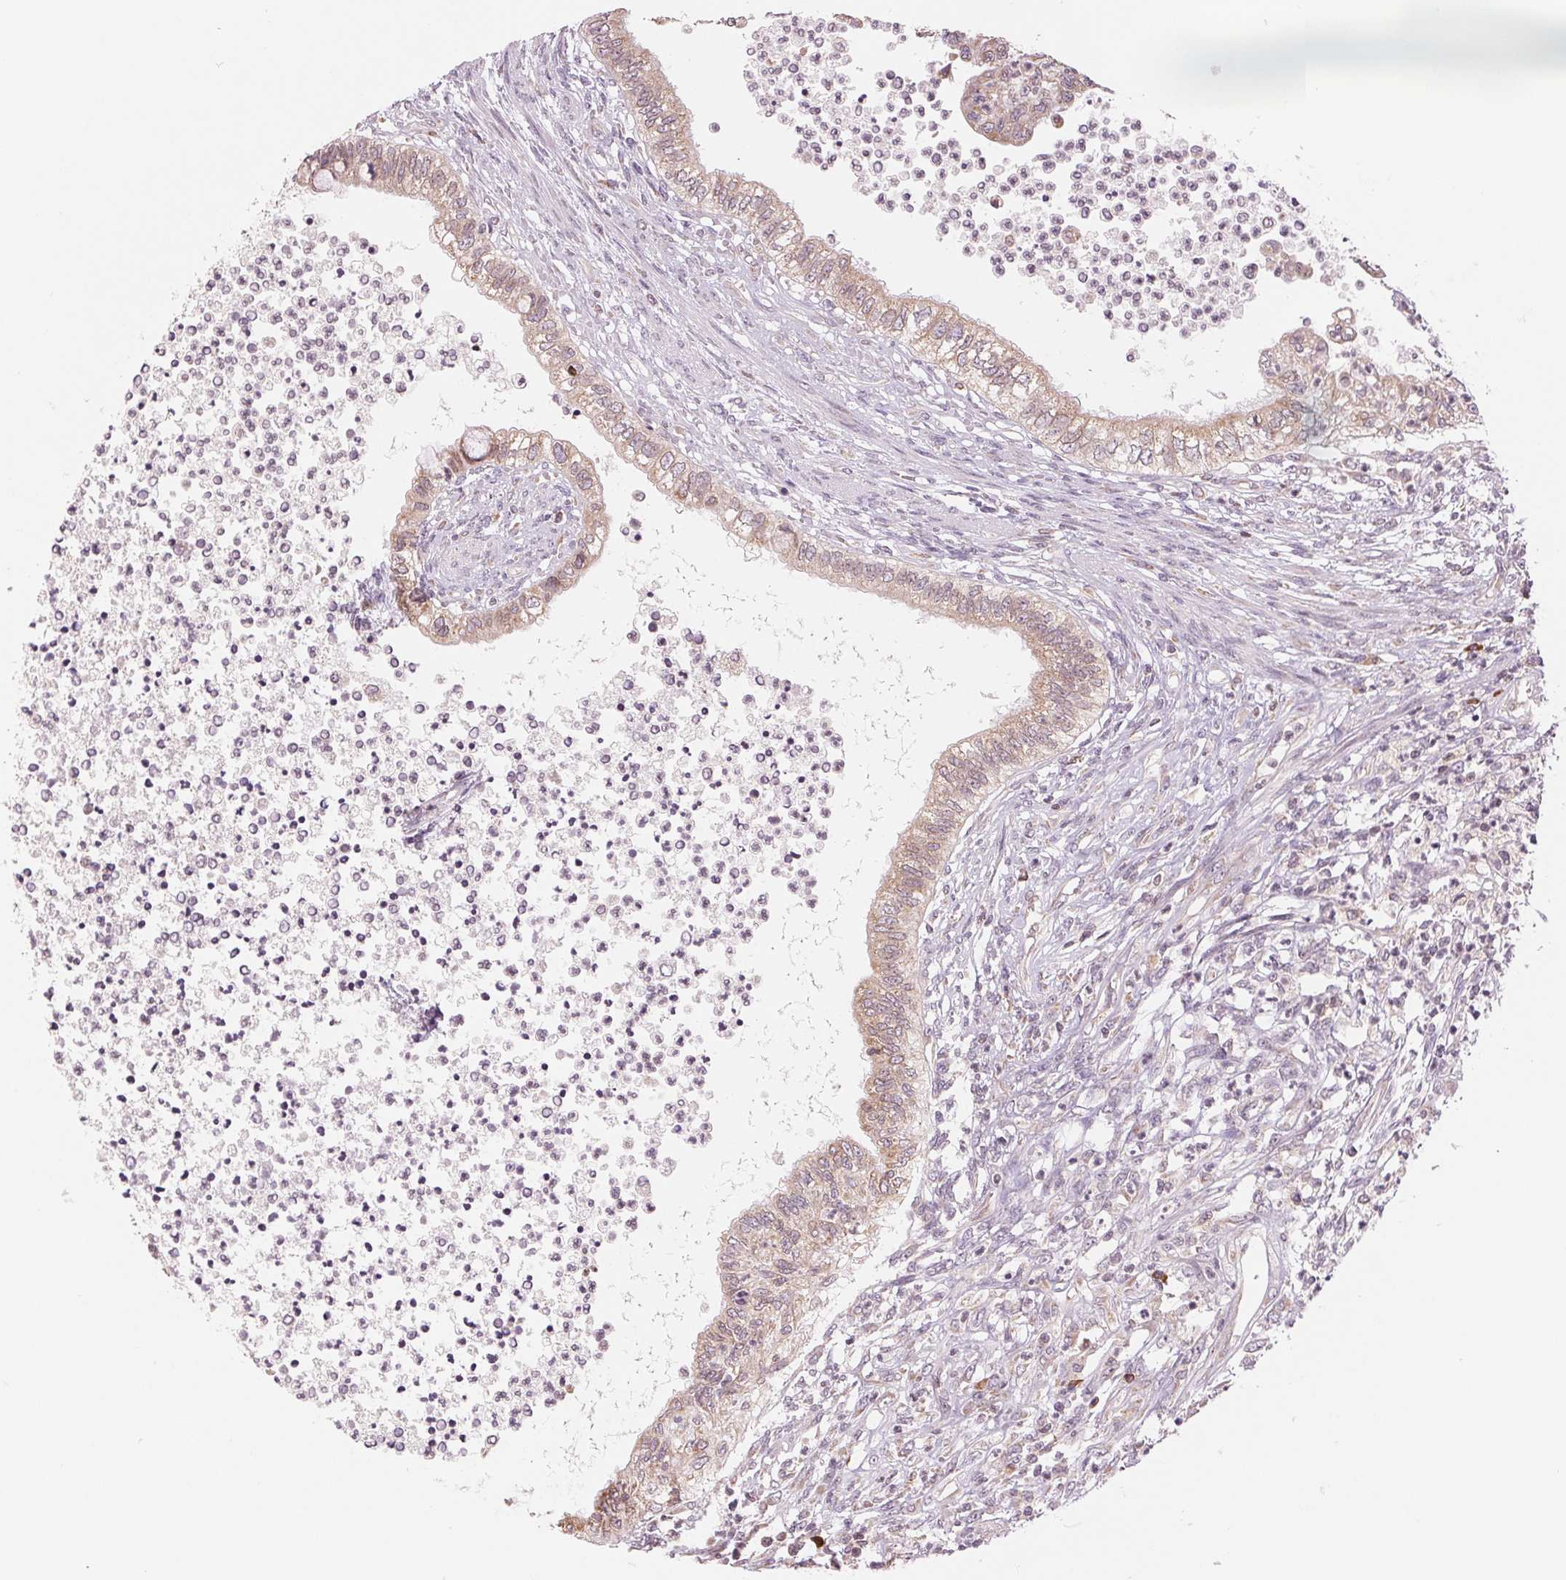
{"staining": {"intensity": "weak", "quantity": ">75%", "location": "cytoplasmic/membranous"}, "tissue": "testis cancer", "cell_type": "Tumor cells", "image_type": "cancer", "snomed": [{"axis": "morphology", "description": "Carcinoma, Embryonal, NOS"}, {"axis": "topography", "description": "Testis"}], "caption": "Weak cytoplasmic/membranous protein positivity is seen in approximately >75% of tumor cells in testis cancer (embryonal carcinoma).", "gene": "TECR", "patient": {"sex": "male", "age": 26}}